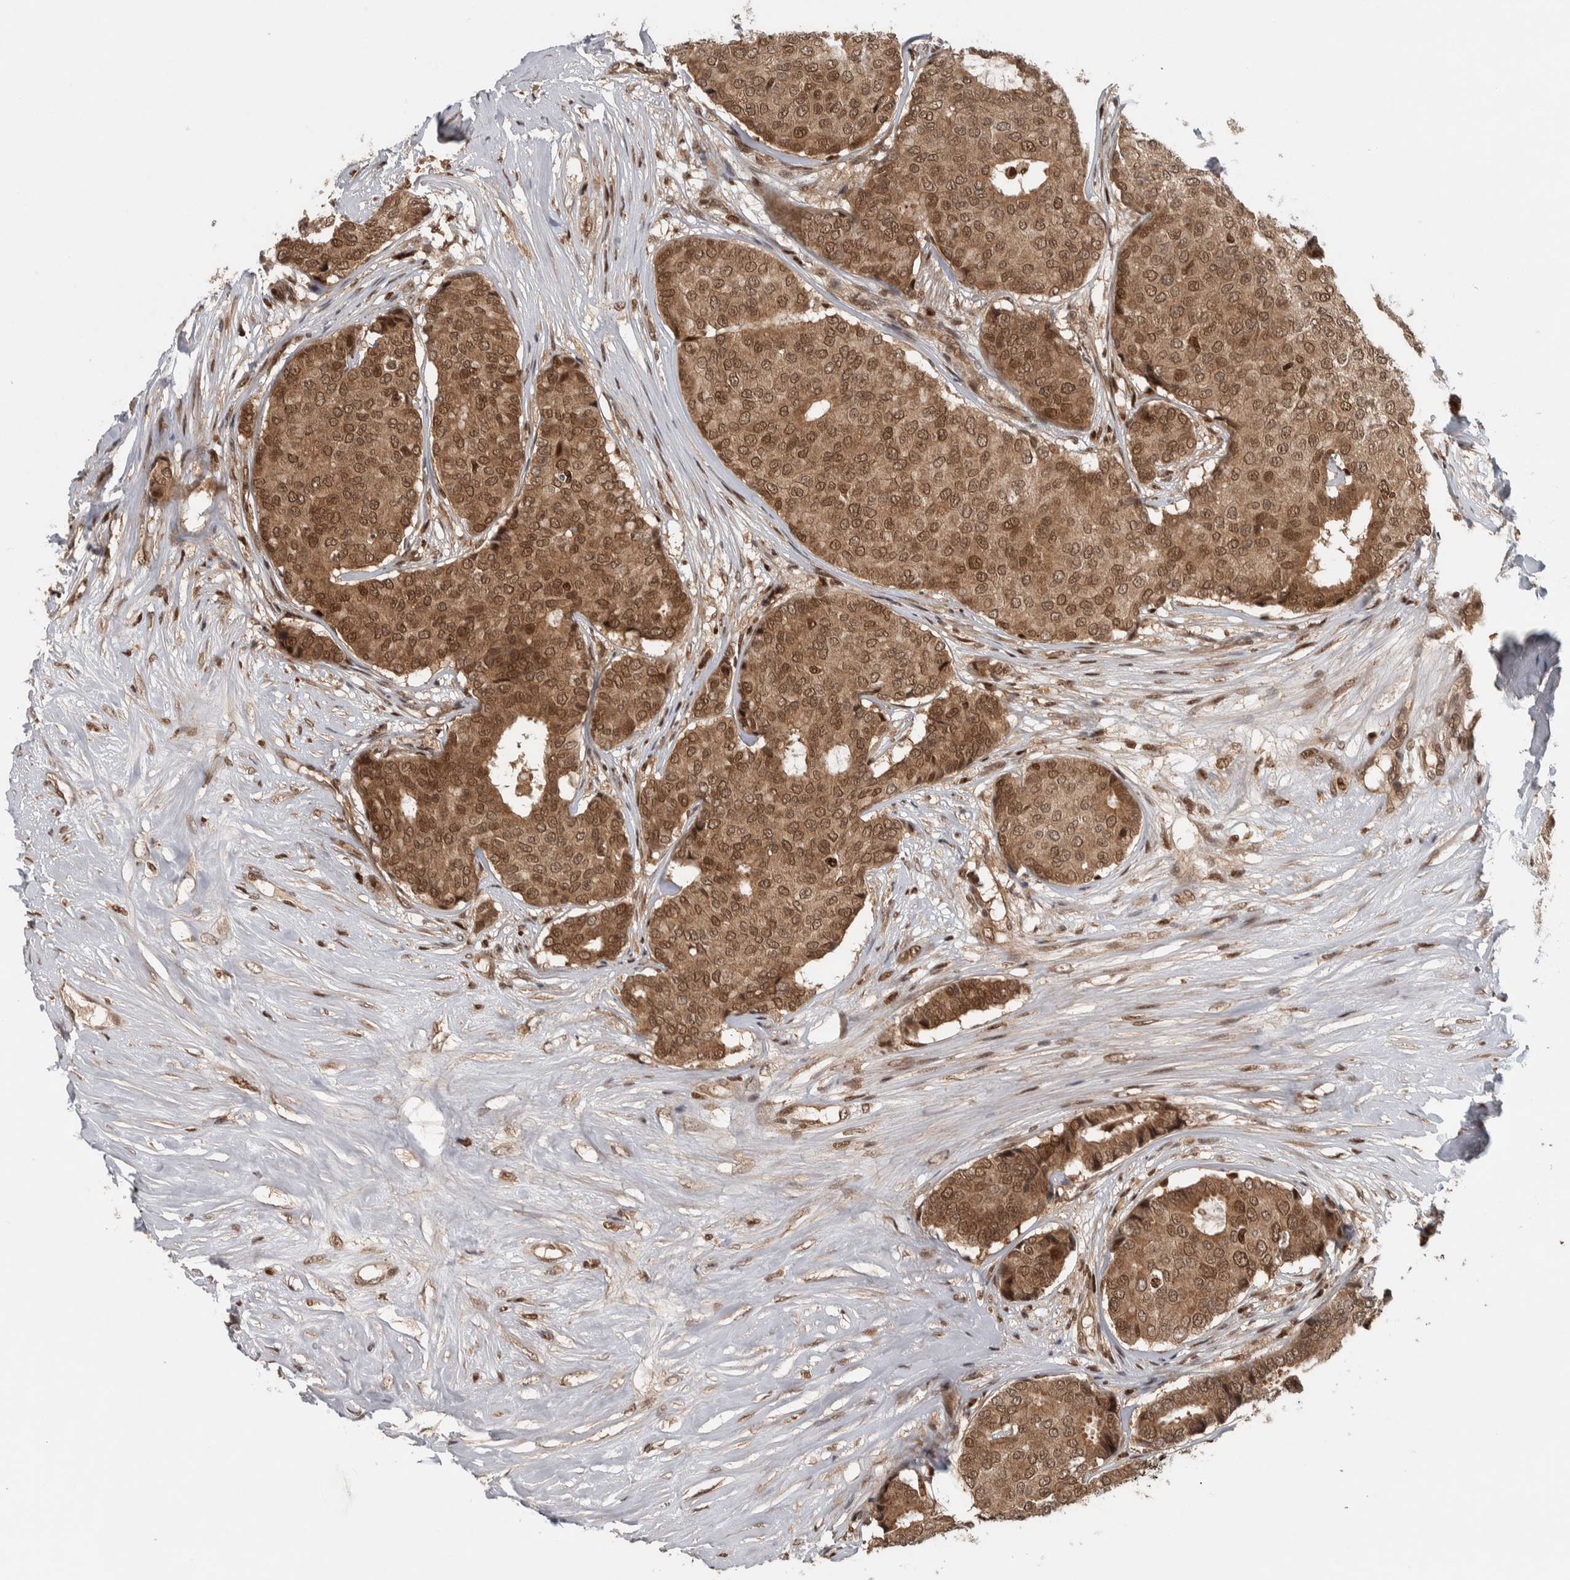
{"staining": {"intensity": "moderate", "quantity": ">75%", "location": "cytoplasmic/membranous,nuclear"}, "tissue": "breast cancer", "cell_type": "Tumor cells", "image_type": "cancer", "snomed": [{"axis": "morphology", "description": "Duct carcinoma"}, {"axis": "topography", "description": "Breast"}], "caption": "The micrograph exhibits staining of breast invasive ductal carcinoma, revealing moderate cytoplasmic/membranous and nuclear protein staining (brown color) within tumor cells.", "gene": "RPS6KA4", "patient": {"sex": "female", "age": 75}}